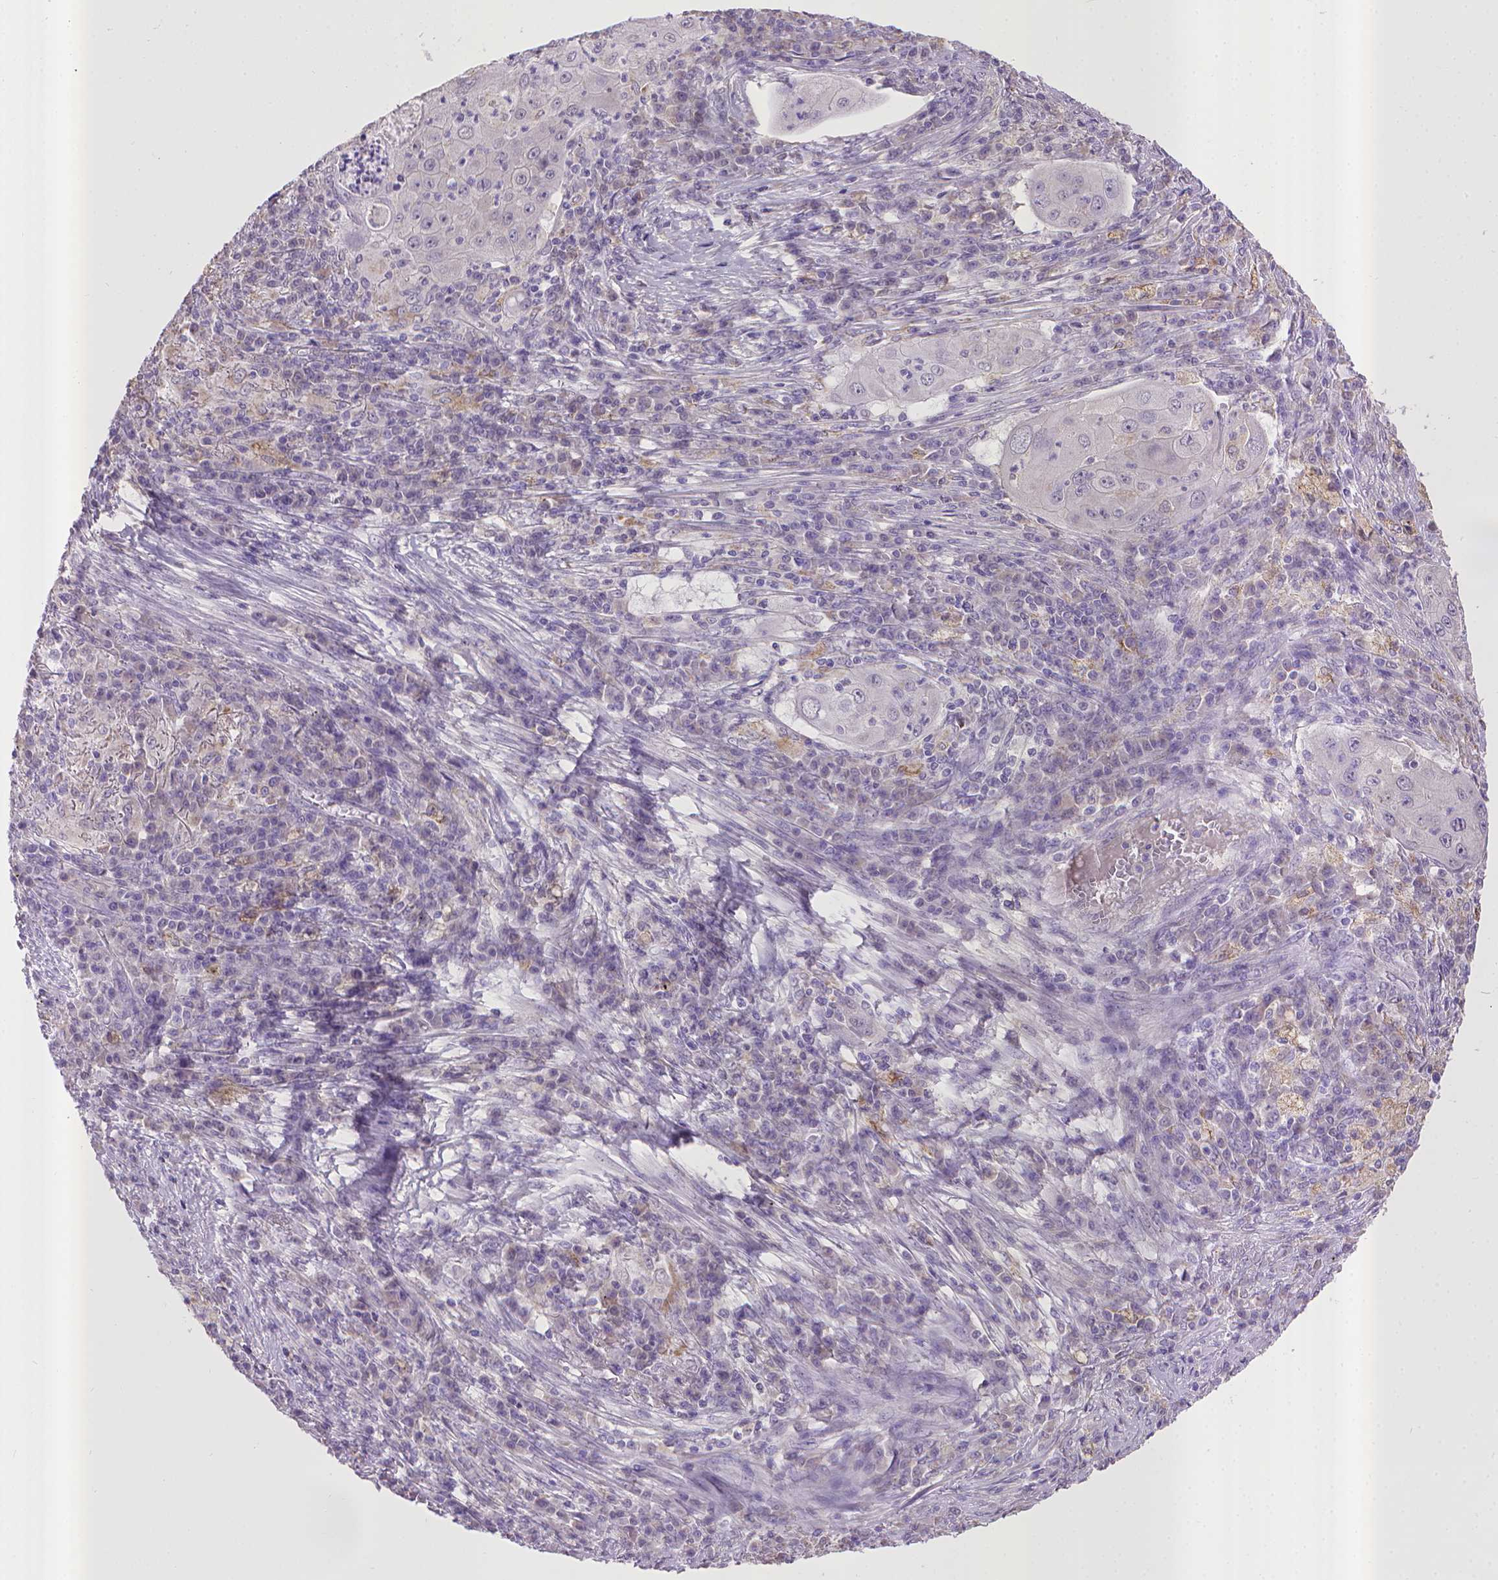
{"staining": {"intensity": "negative", "quantity": "none", "location": "none"}, "tissue": "lung cancer", "cell_type": "Tumor cells", "image_type": "cancer", "snomed": [{"axis": "morphology", "description": "Squamous cell carcinoma, NOS"}, {"axis": "topography", "description": "Lung"}], "caption": "DAB (3,3'-diaminobenzidine) immunohistochemical staining of lung squamous cell carcinoma displays no significant staining in tumor cells.", "gene": "KMO", "patient": {"sex": "female", "age": 59}}